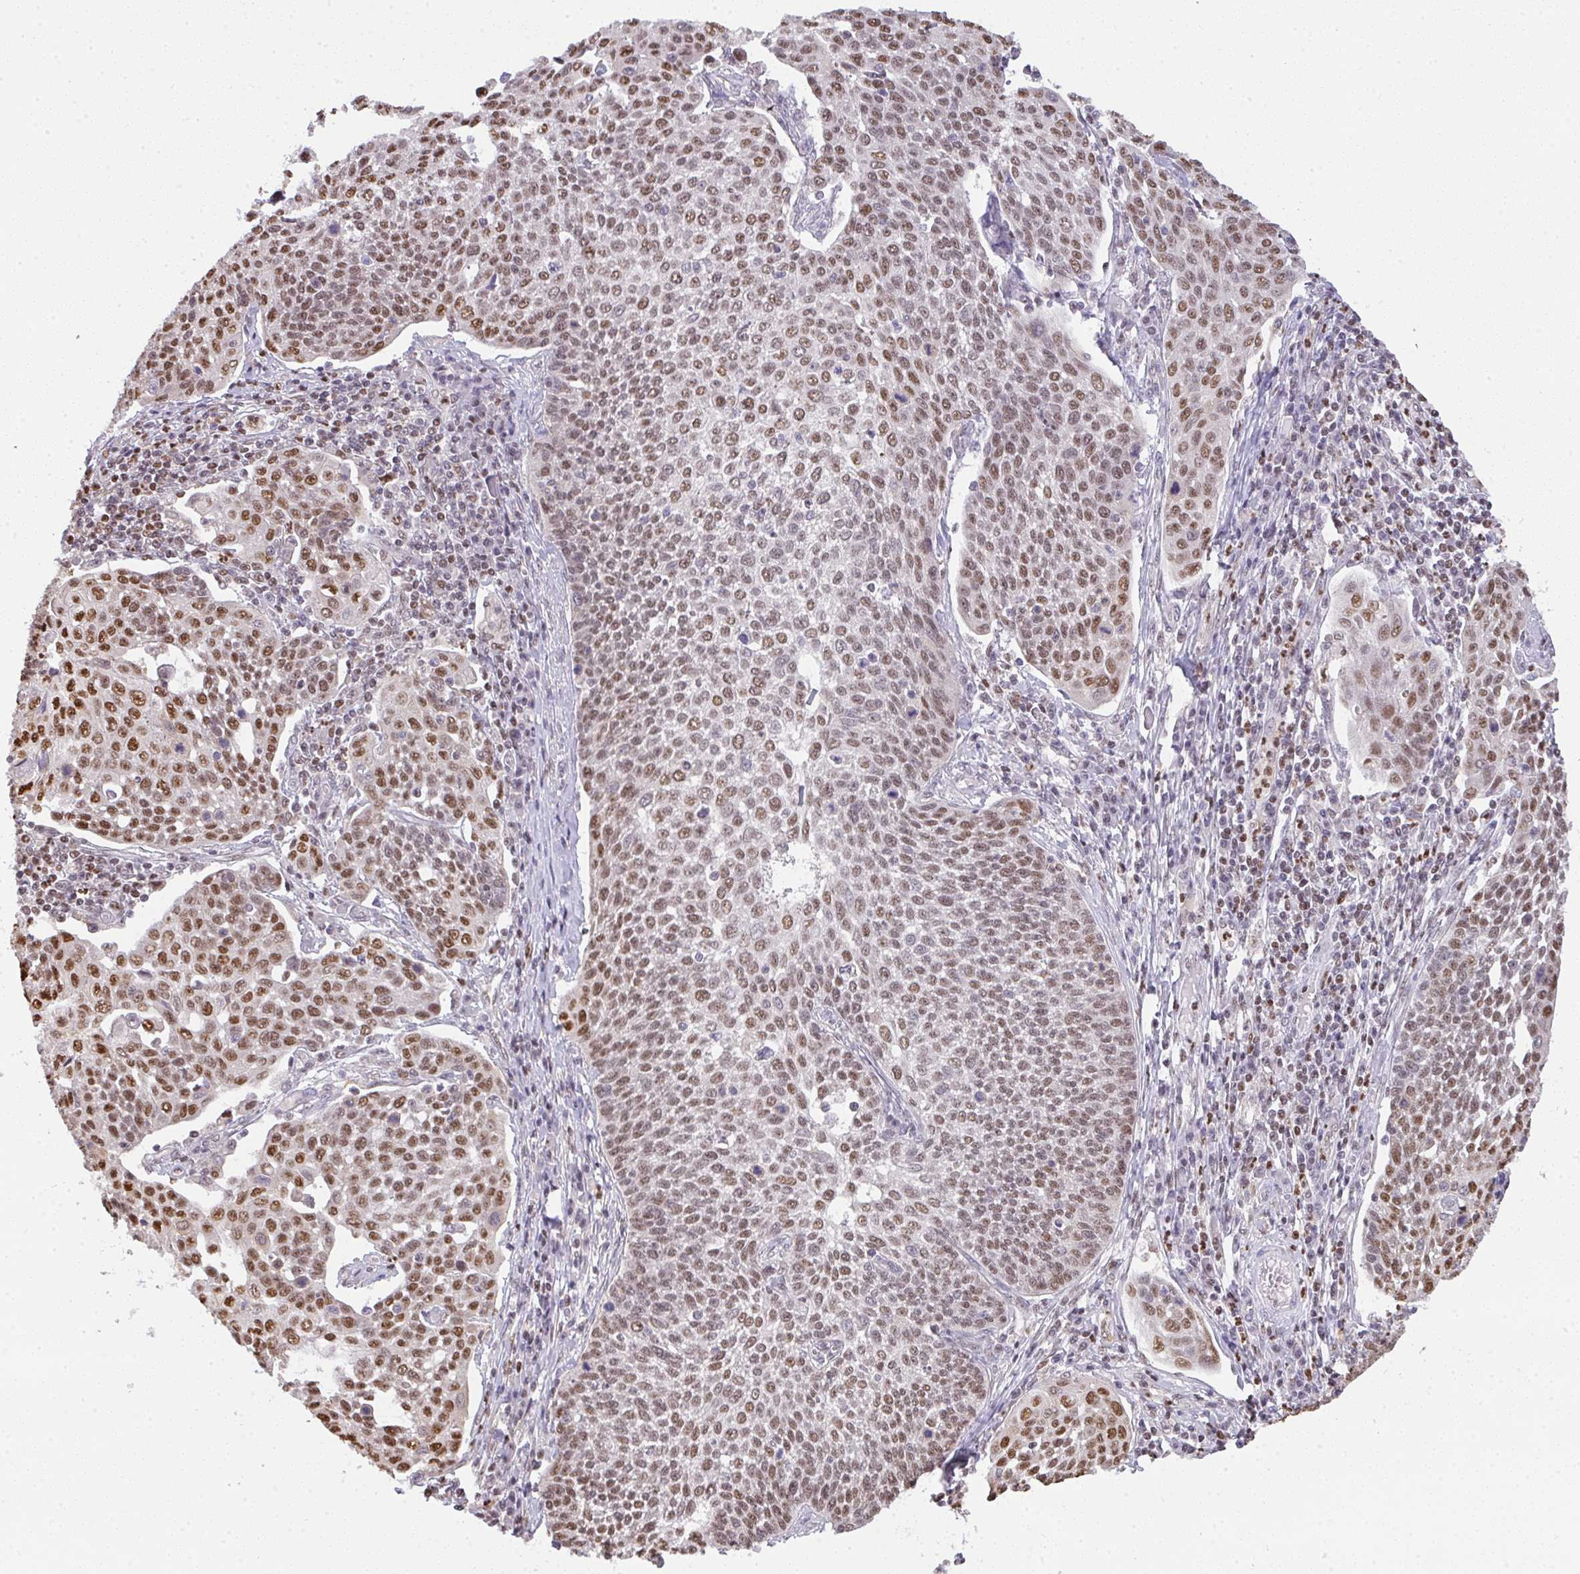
{"staining": {"intensity": "moderate", "quantity": ">75%", "location": "nuclear"}, "tissue": "cervical cancer", "cell_type": "Tumor cells", "image_type": "cancer", "snomed": [{"axis": "morphology", "description": "Squamous cell carcinoma, NOS"}, {"axis": "topography", "description": "Cervix"}], "caption": "A brown stain highlights moderate nuclear expression of a protein in human squamous cell carcinoma (cervical) tumor cells.", "gene": "BBX", "patient": {"sex": "female", "age": 34}}